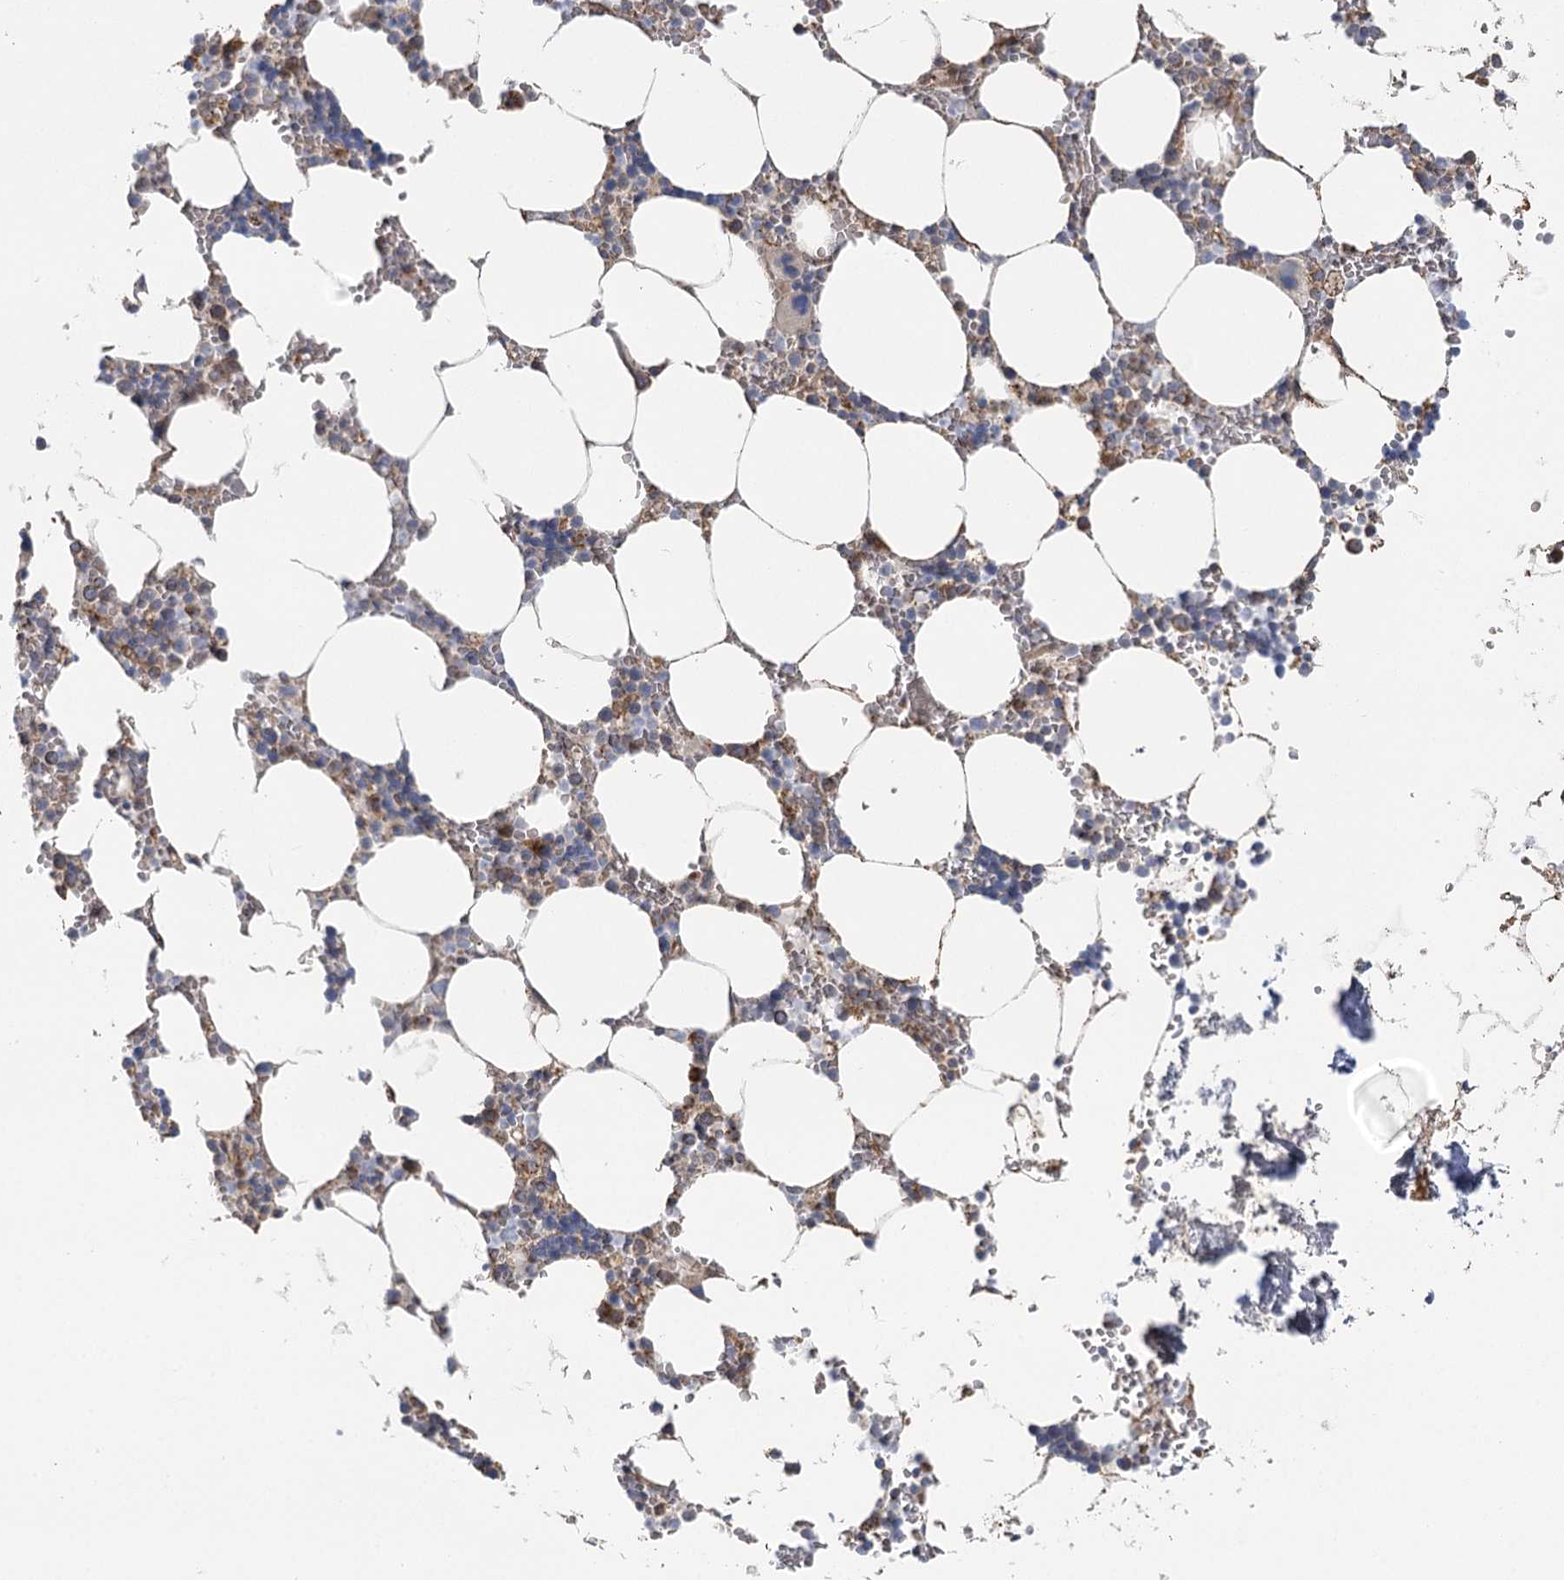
{"staining": {"intensity": "moderate", "quantity": "<25%", "location": "cytoplasmic/membranous"}, "tissue": "bone marrow", "cell_type": "Hematopoietic cells", "image_type": "normal", "snomed": [{"axis": "morphology", "description": "Normal tissue, NOS"}, {"axis": "topography", "description": "Bone marrow"}], "caption": "Benign bone marrow reveals moderate cytoplasmic/membranous positivity in approximately <25% of hematopoietic cells Using DAB (brown) and hematoxylin (blue) stains, captured at high magnification using brightfield microscopy..", "gene": "IL11RA", "patient": {"sex": "male", "age": 70}}